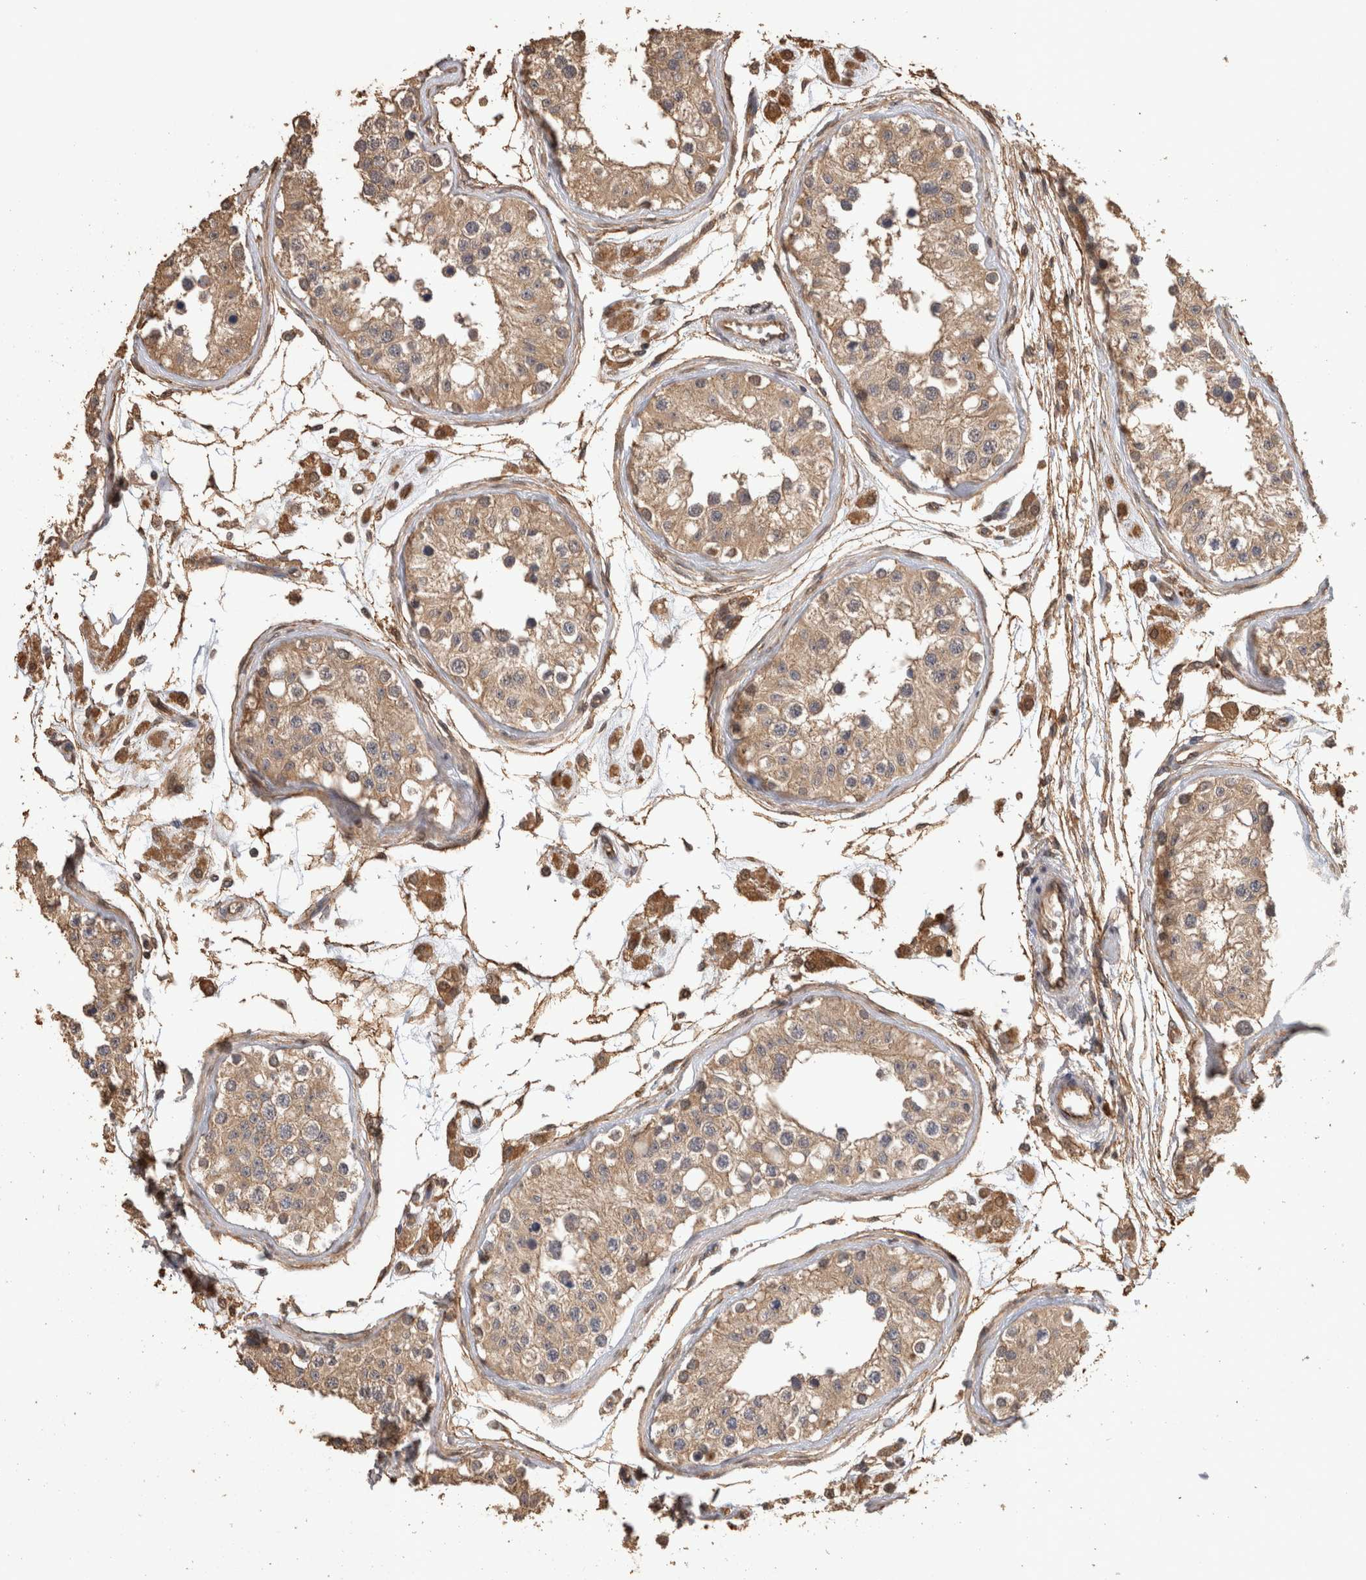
{"staining": {"intensity": "moderate", "quantity": ">75%", "location": "cytoplasmic/membranous"}, "tissue": "testis", "cell_type": "Cells in seminiferous ducts", "image_type": "normal", "snomed": [{"axis": "morphology", "description": "Normal tissue, NOS"}, {"axis": "morphology", "description": "Adenocarcinoma, metastatic, NOS"}, {"axis": "topography", "description": "Testis"}], "caption": "Immunohistochemistry of normal human testis exhibits medium levels of moderate cytoplasmic/membranous positivity in about >75% of cells in seminiferous ducts. The protein of interest is stained brown, and the nuclei are stained in blue (DAB (3,3'-diaminobenzidine) IHC with brightfield microscopy, high magnification).", "gene": "RHPN1", "patient": {"sex": "male", "age": 26}}